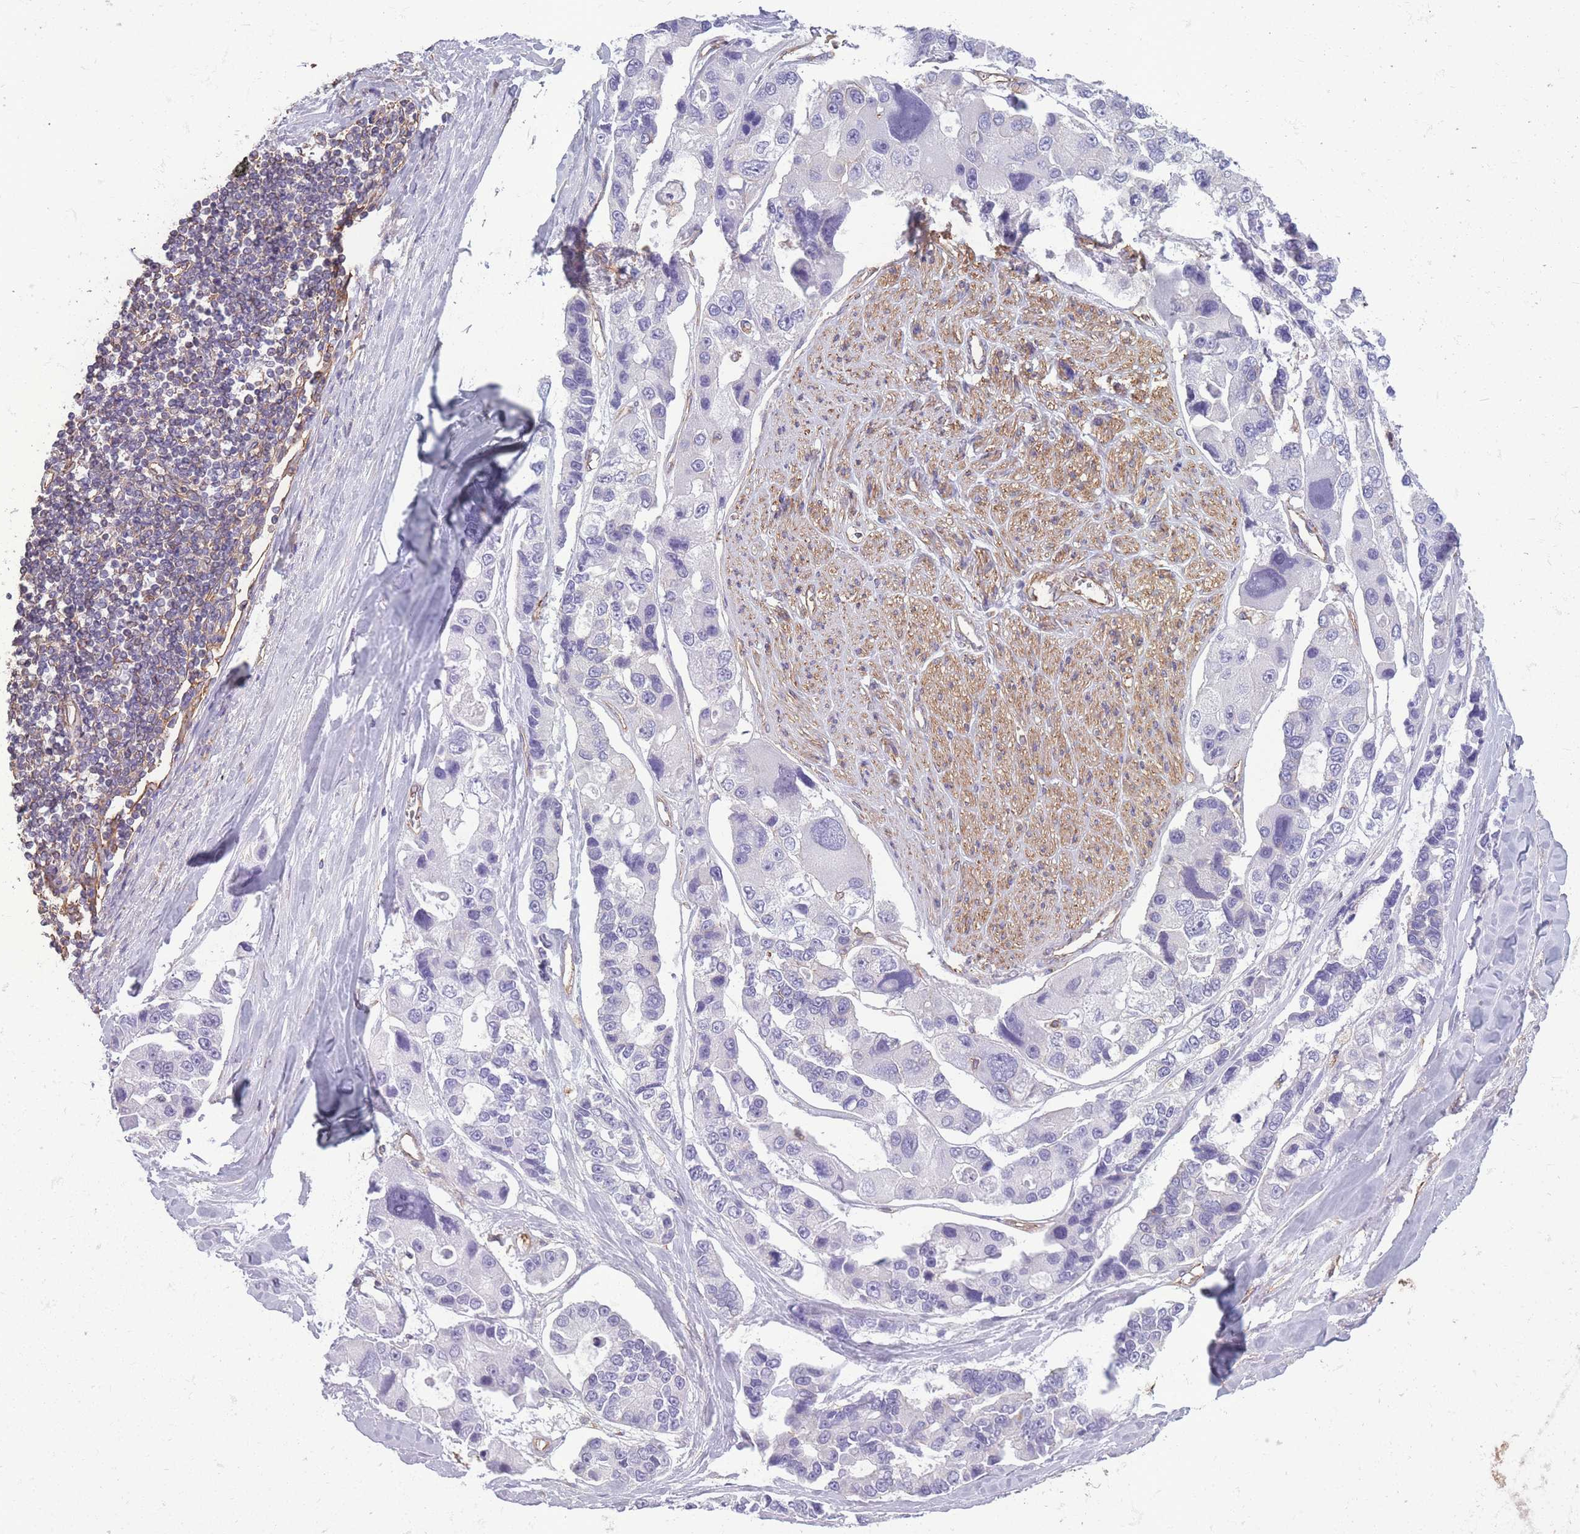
{"staining": {"intensity": "negative", "quantity": "none", "location": "none"}, "tissue": "lung cancer", "cell_type": "Tumor cells", "image_type": "cancer", "snomed": [{"axis": "morphology", "description": "Adenocarcinoma, NOS"}, {"axis": "topography", "description": "Lung"}], "caption": "Lung cancer (adenocarcinoma) was stained to show a protein in brown. There is no significant positivity in tumor cells.", "gene": "ADD1", "patient": {"sex": "female", "age": 54}}